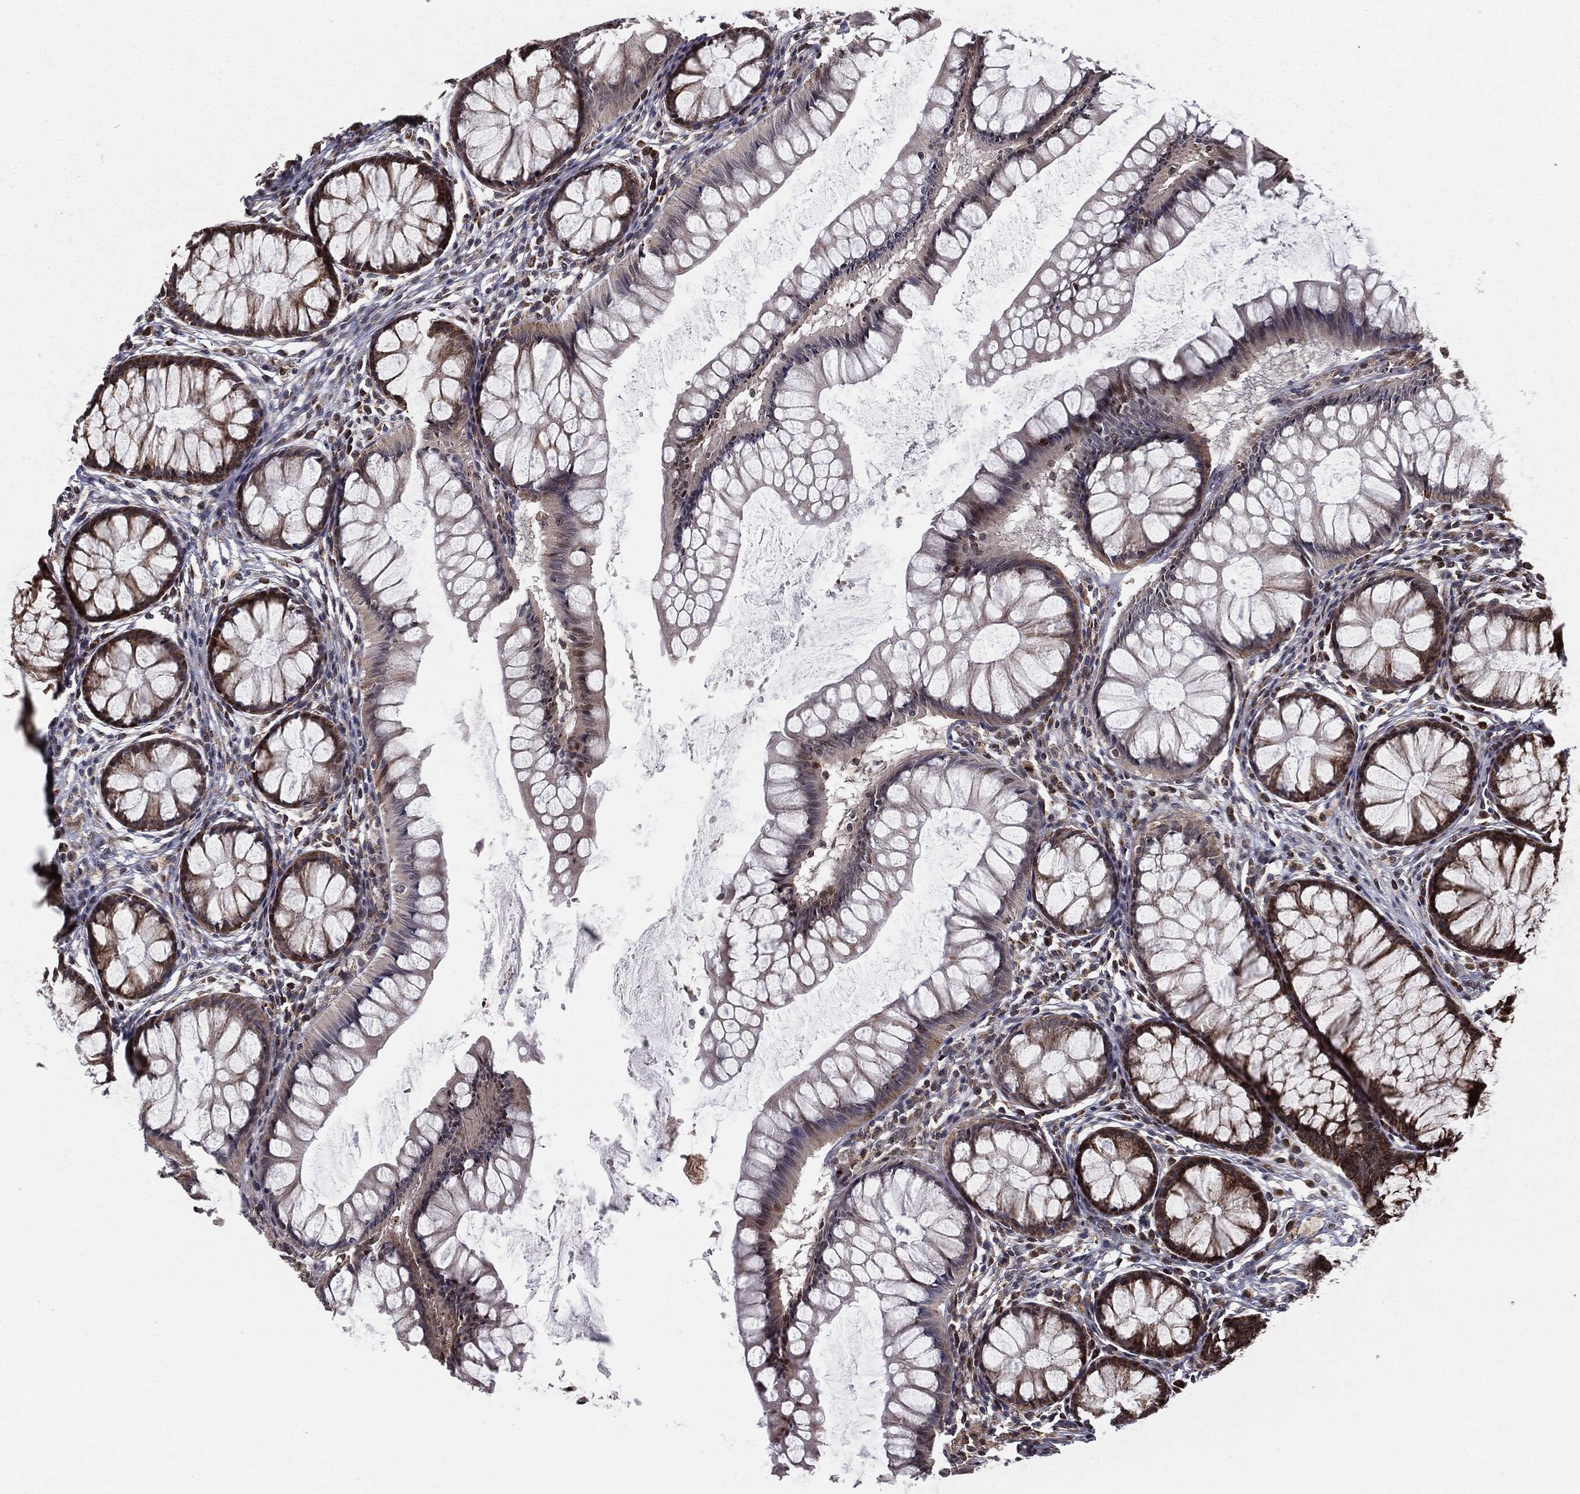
{"staining": {"intensity": "weak", "quantity": "25%-75%", "location": "cytoplasmic/membranous"}, "tissue": "colon", "cell_type": "Endothelial cells", "image_type": "normal", "snomed": [{"axis": "morphology", "description": "Normal tissue, NOS"}, {"axis": "topography", "description": "Colon"}], "caption": "IHC (DAB (3,3'-diaminobenzidine)) staining of benign colon demonstrates weak cytoplasmic/membranous protein expression in approximately 25%-75% of endothelial cells.", "gene": "CHCHD2", "patient": {"sex": "female", "age": 65}}